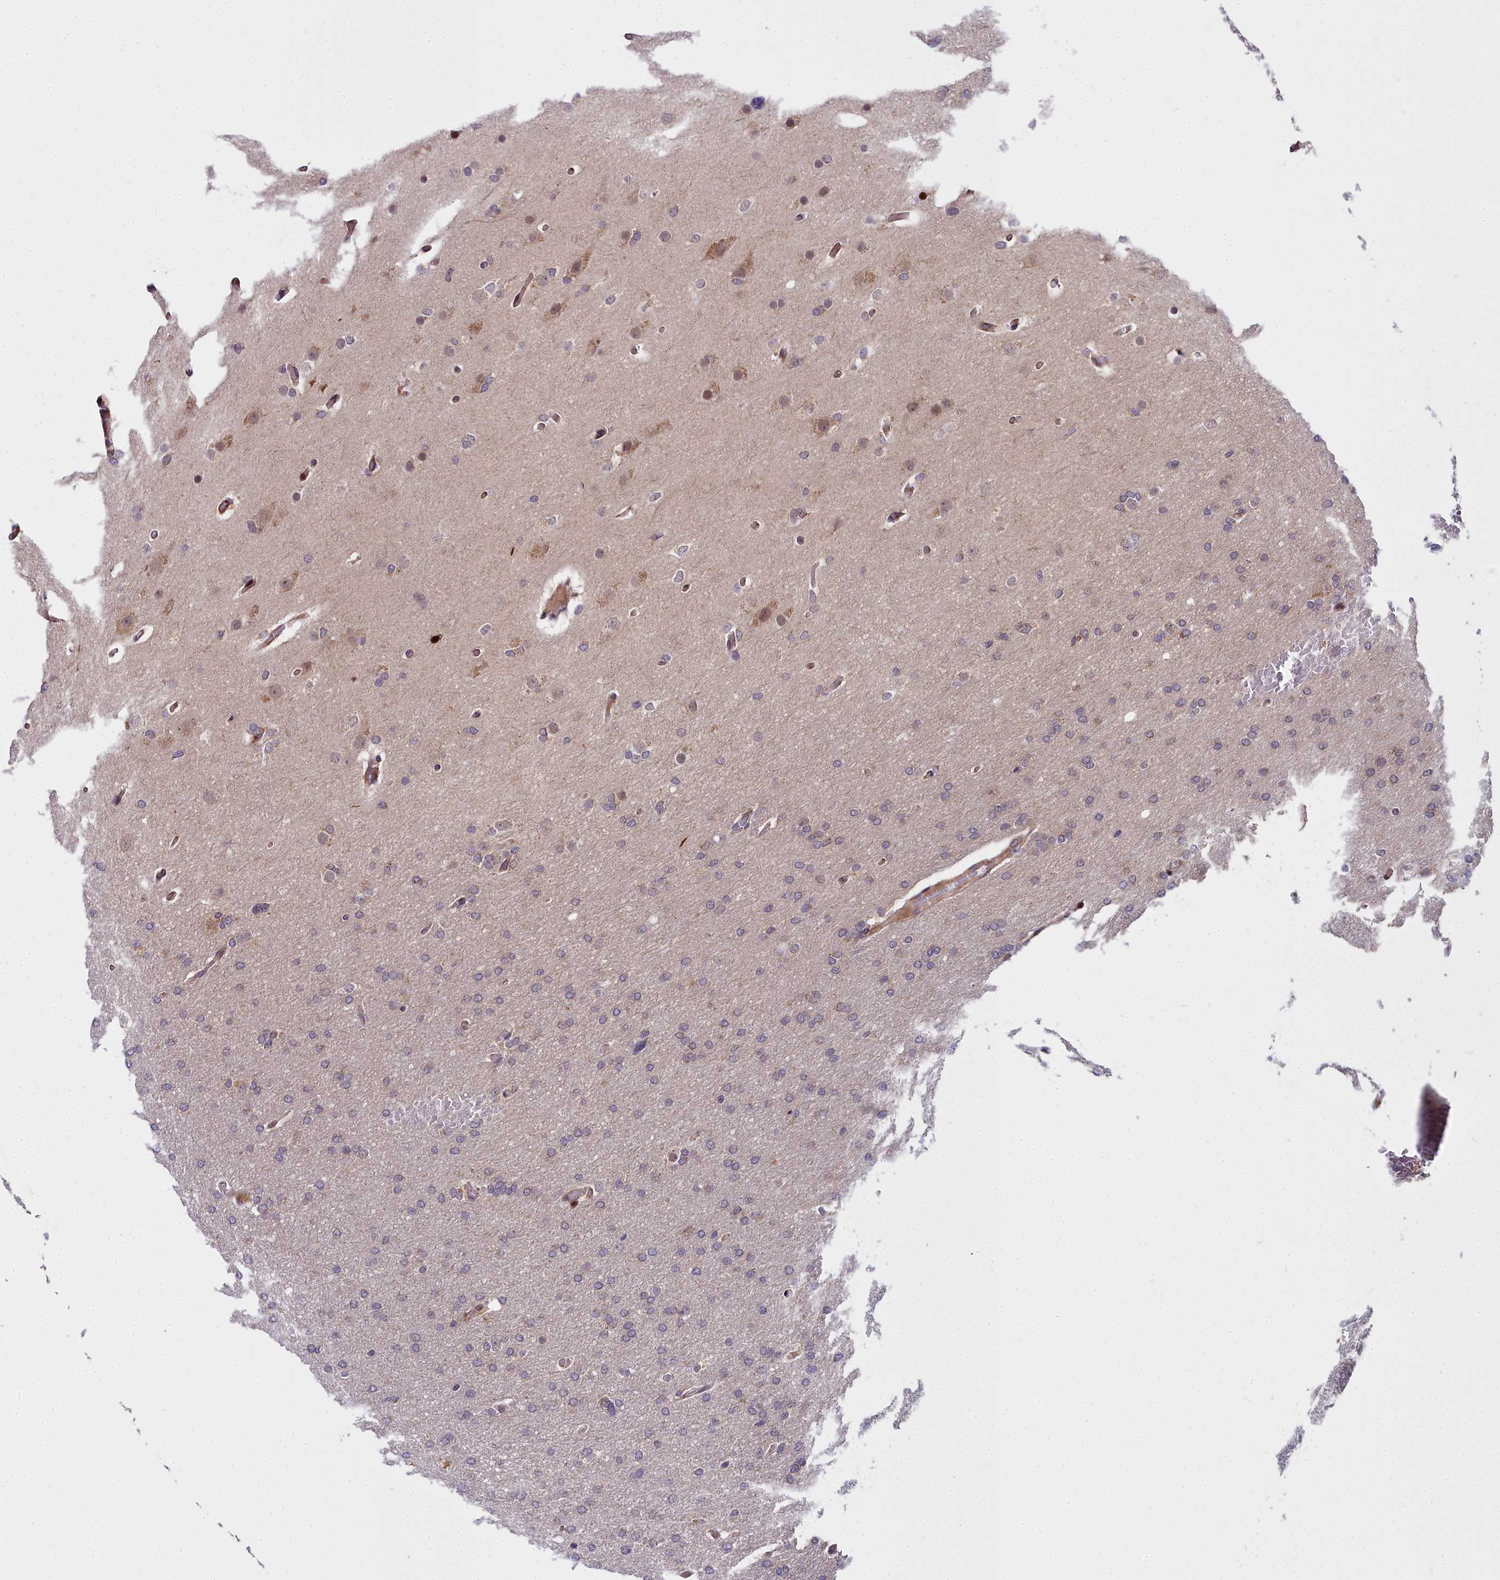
{"staining": {"intensity": "negative", "quantity": "none", "location": "none"}, "tissue": "glioma", "cell_type": "Tumor cells", "image_type": "cancer", "snomed": [{"axis": "morphology", "description": "Glioma, malignant, High grade"}, {"axis": "topography", "description": "Cerebral cortex"}], "caption": "Micrograph shows no protein staining in tumor cells of glioma tissue.", "gene": "MRPS11", "patient": {"sex": "female", "age": 36}}